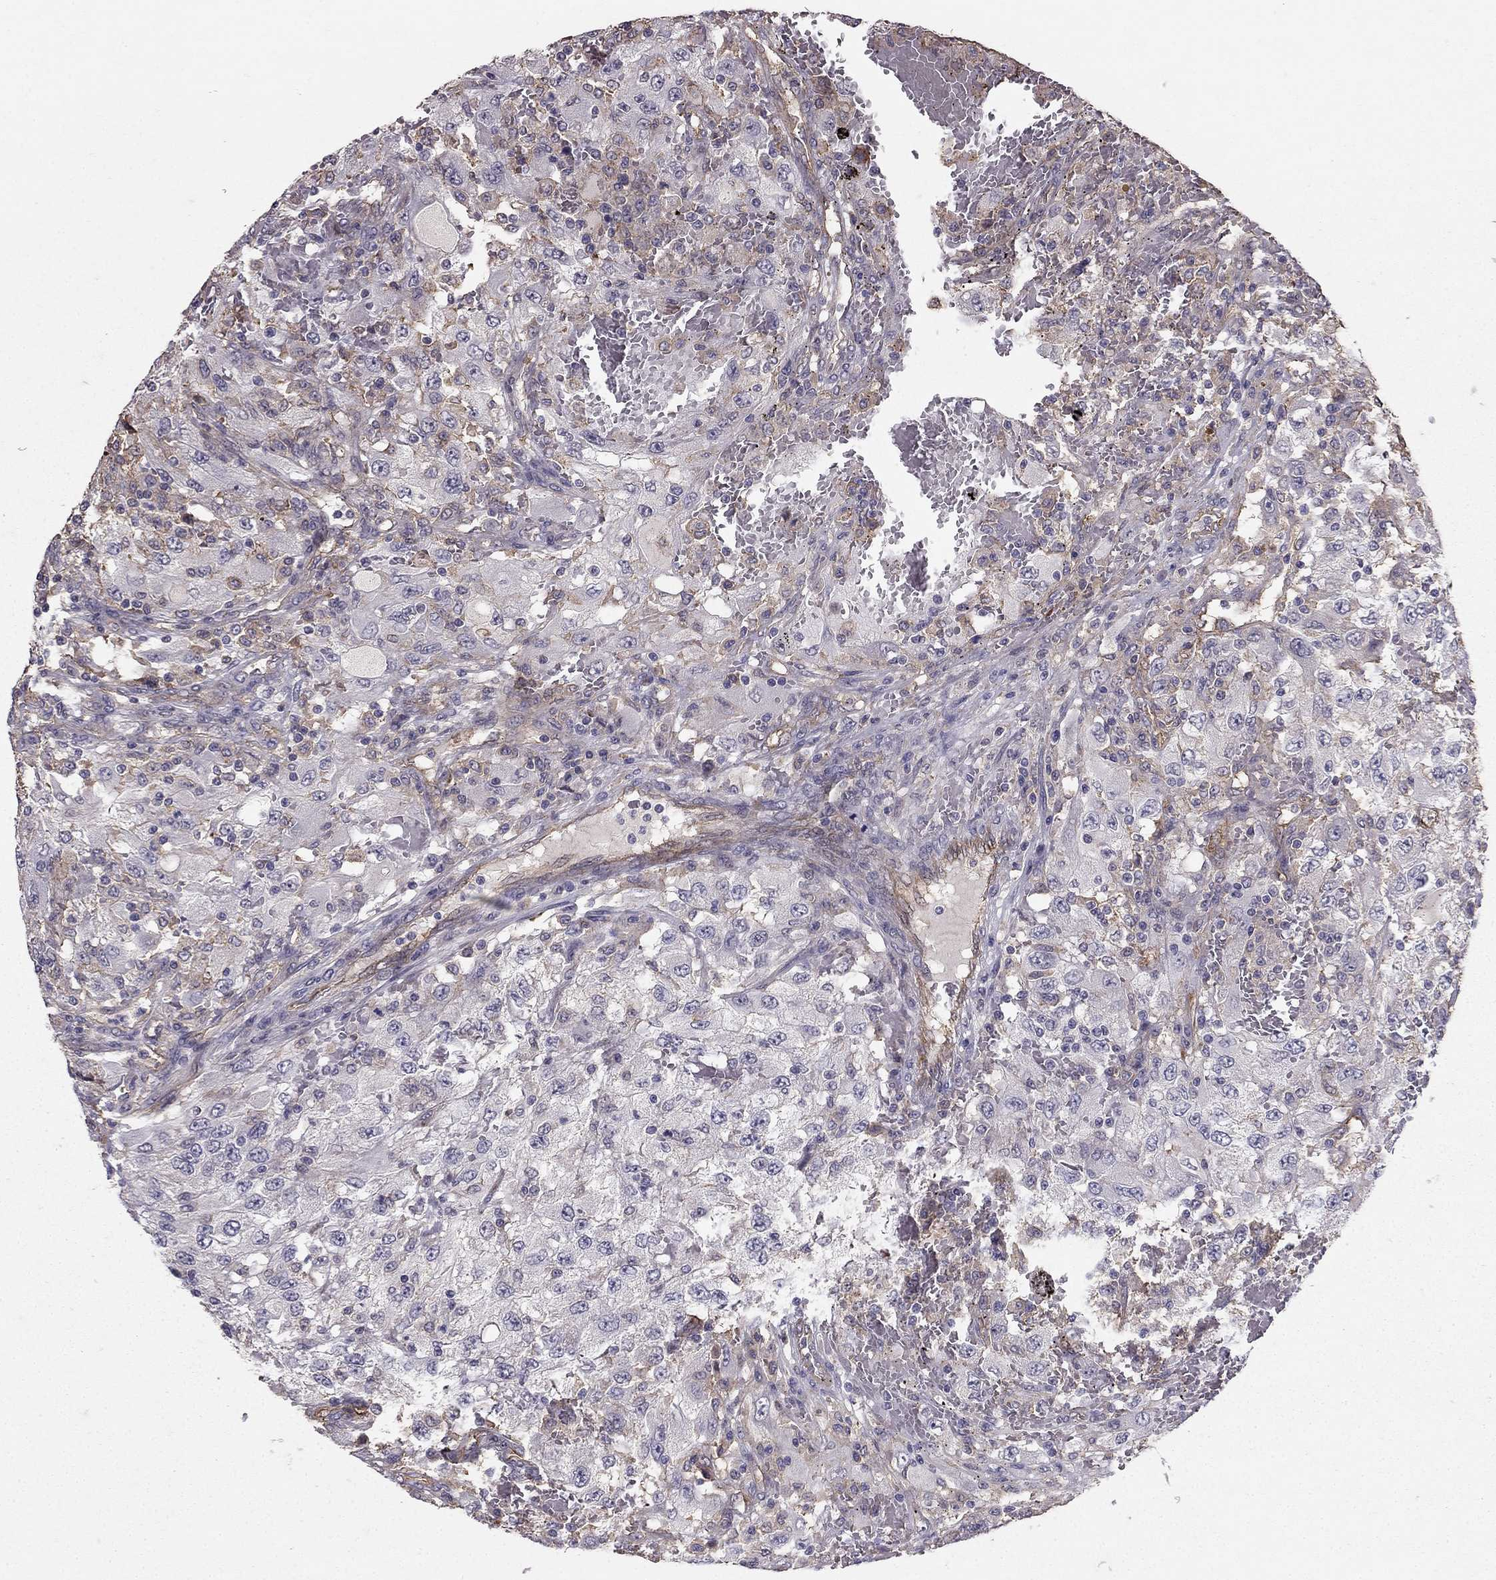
{"staining": {"intensity": "negative", "quantity": "none", "location": "none"}, "tissue": "renal cancer", "cell_type": "Tumor cells", "image_type": "cancer", "snomed": [{"axis": "morphology", "description": "Adenocarcinoma, NOS"}, {"axis": "topography", "description": "Kidney"}], "caption": "The micrograph demonstrates no significant positivity in tumor cells of renal cancer.", "gene": "RASIP1", "patient": {"sex": "female", "age": 67}}